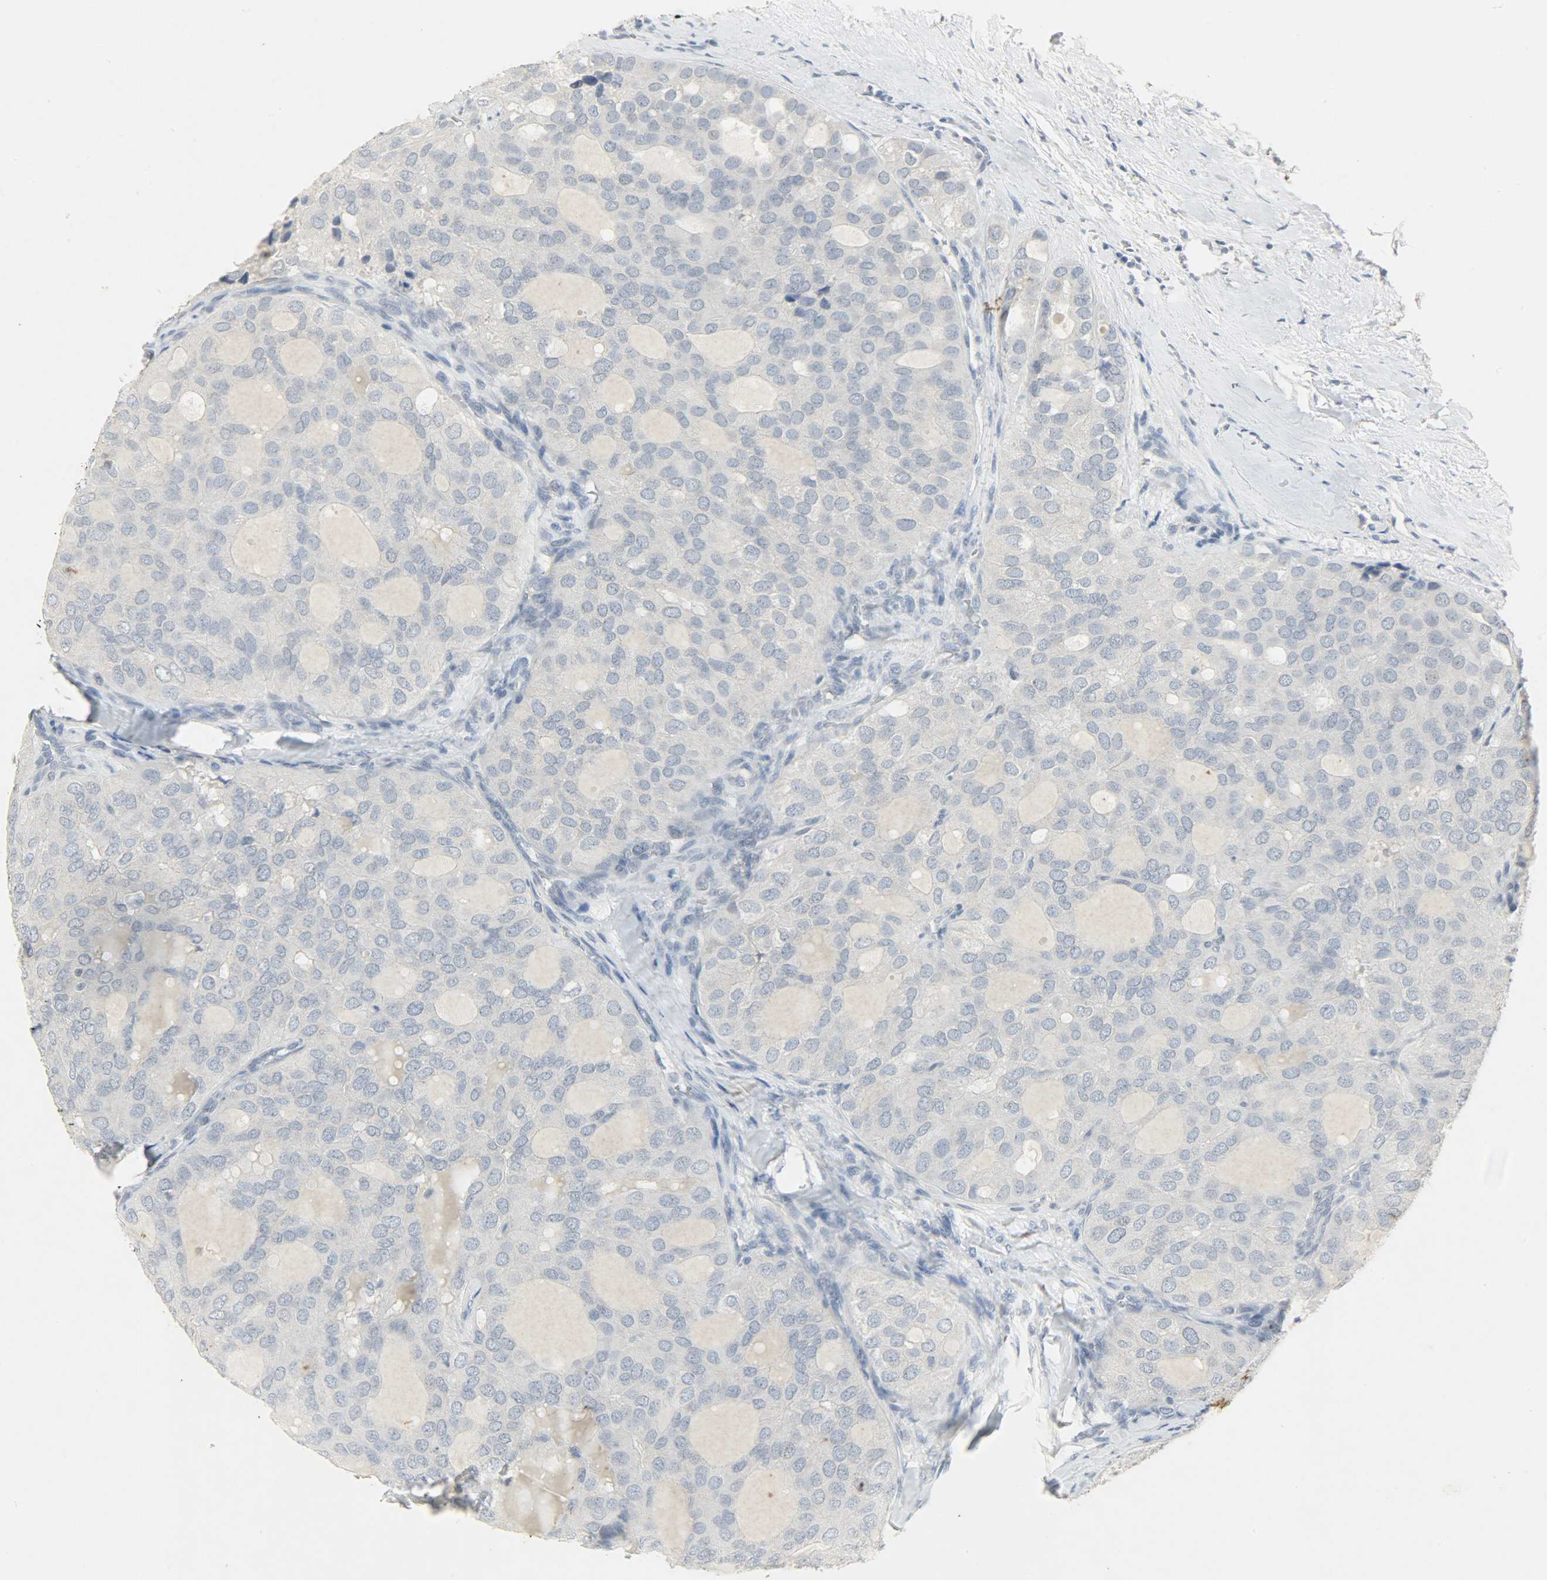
{"staining": {"intensity": "negative", "quantity": "none", "location": "none"}, "tissue": "thyroid cancer", "cell_type": "Tumor cells", "image_type": "cancer", "snomed": [{"axis": "morphology", "description": "Follicular adenoma carcinoma, NOS"}, {"axis": "topography", "description": "Thyroid gland"}], "caption": "Tumor cells show no significant staining in follicular adenoma carcinoma (thyroid).", "gene": "CAMK4", "patient": {"sex": "male", "age": 75}}